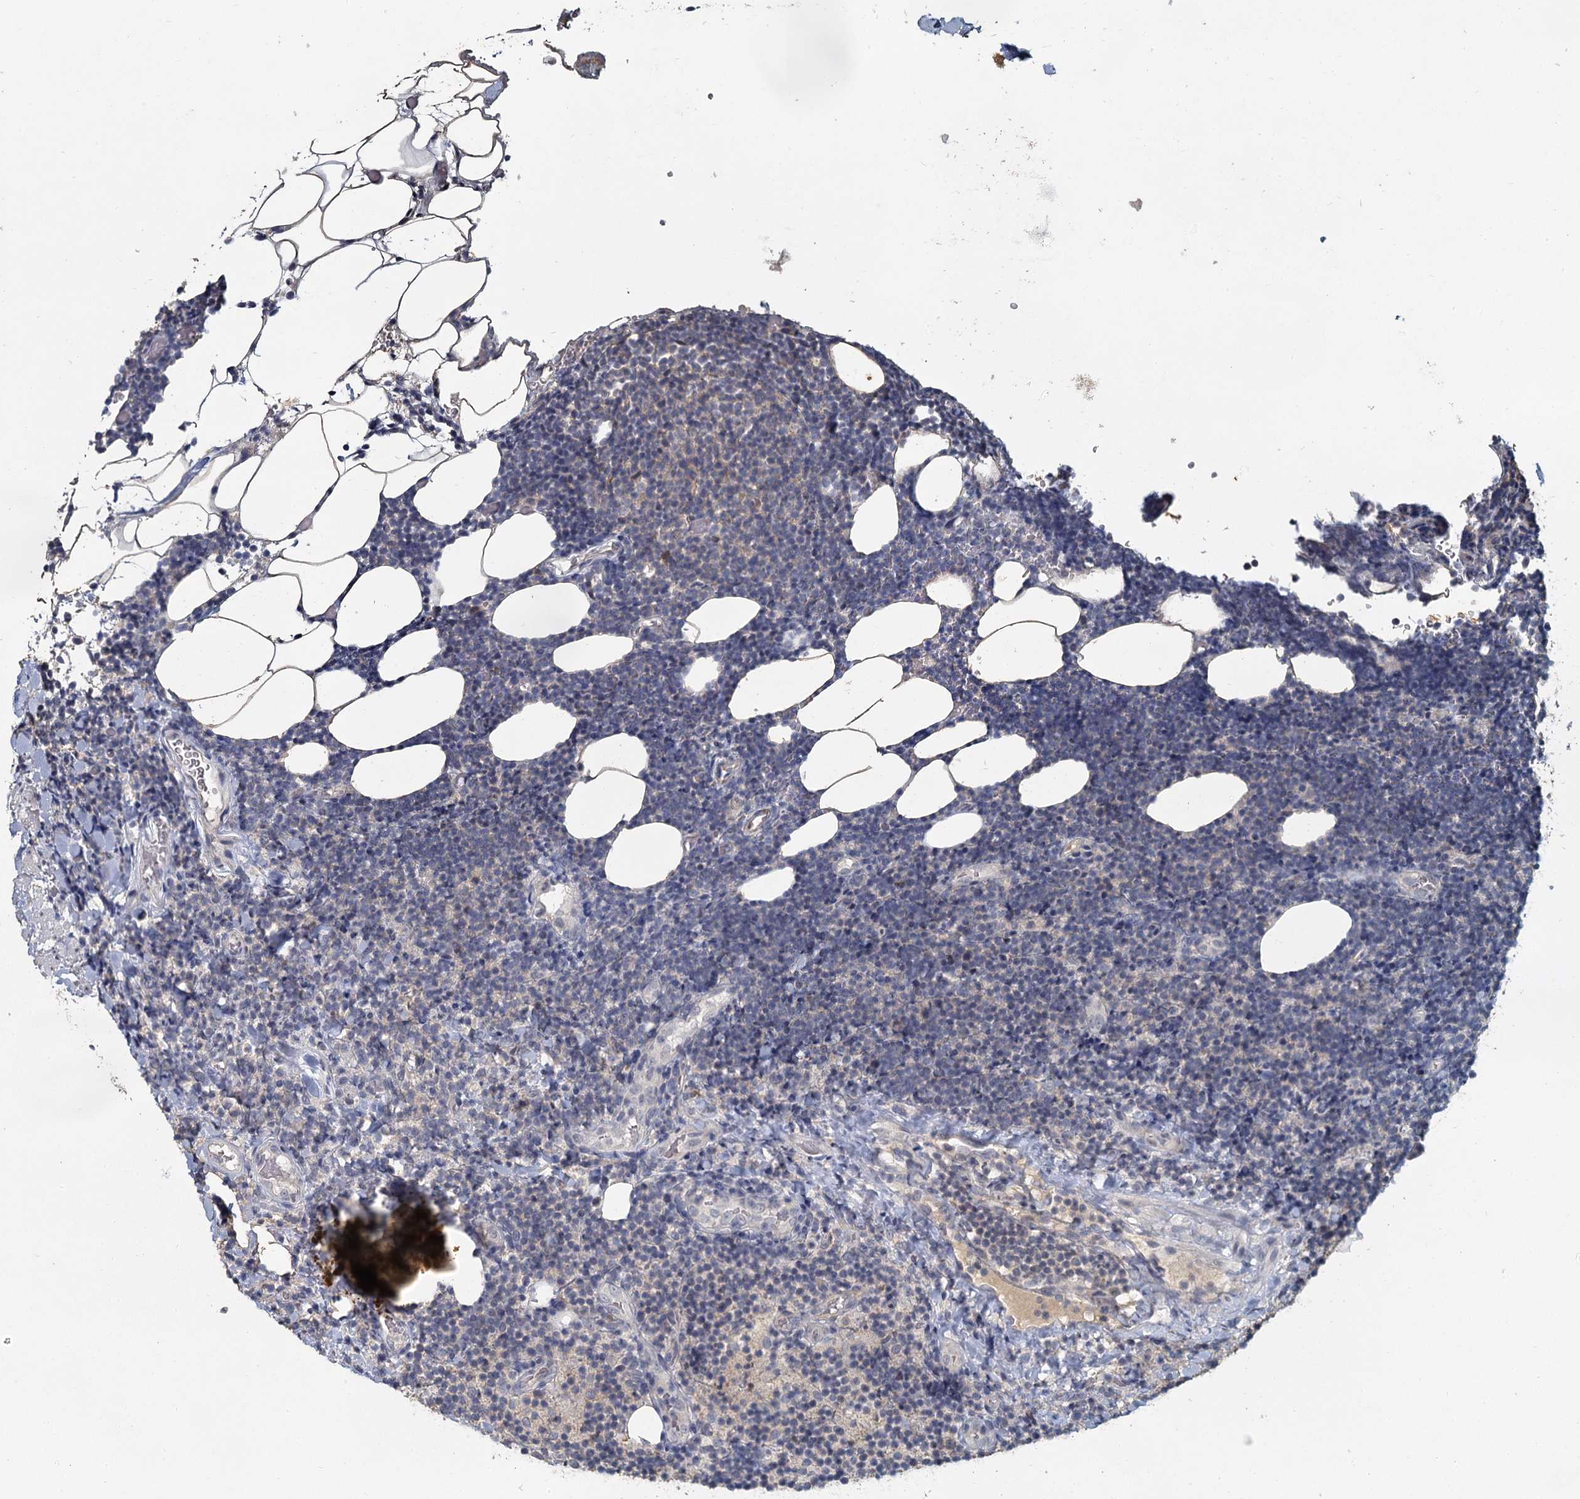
{"staining": {"intensity": "negative", "quantity": "none", "location": "none"}, "tissue": "lymphoma", "cell_type": "Tumor cells", "image_type": "cancer", "snomed": [{"axis": "morphology", "description": "Malignant lymphoma, non-Hodgkin's type, Low grade"}, {"axis": "topography", "description": "Lymph node"}], "caption": "Immunohistochemistry (IHC) of human lymphoma shows no expression in tumor cells.", "gene": "MUCL1", "patient": {"sex": "male", "age": 66}}